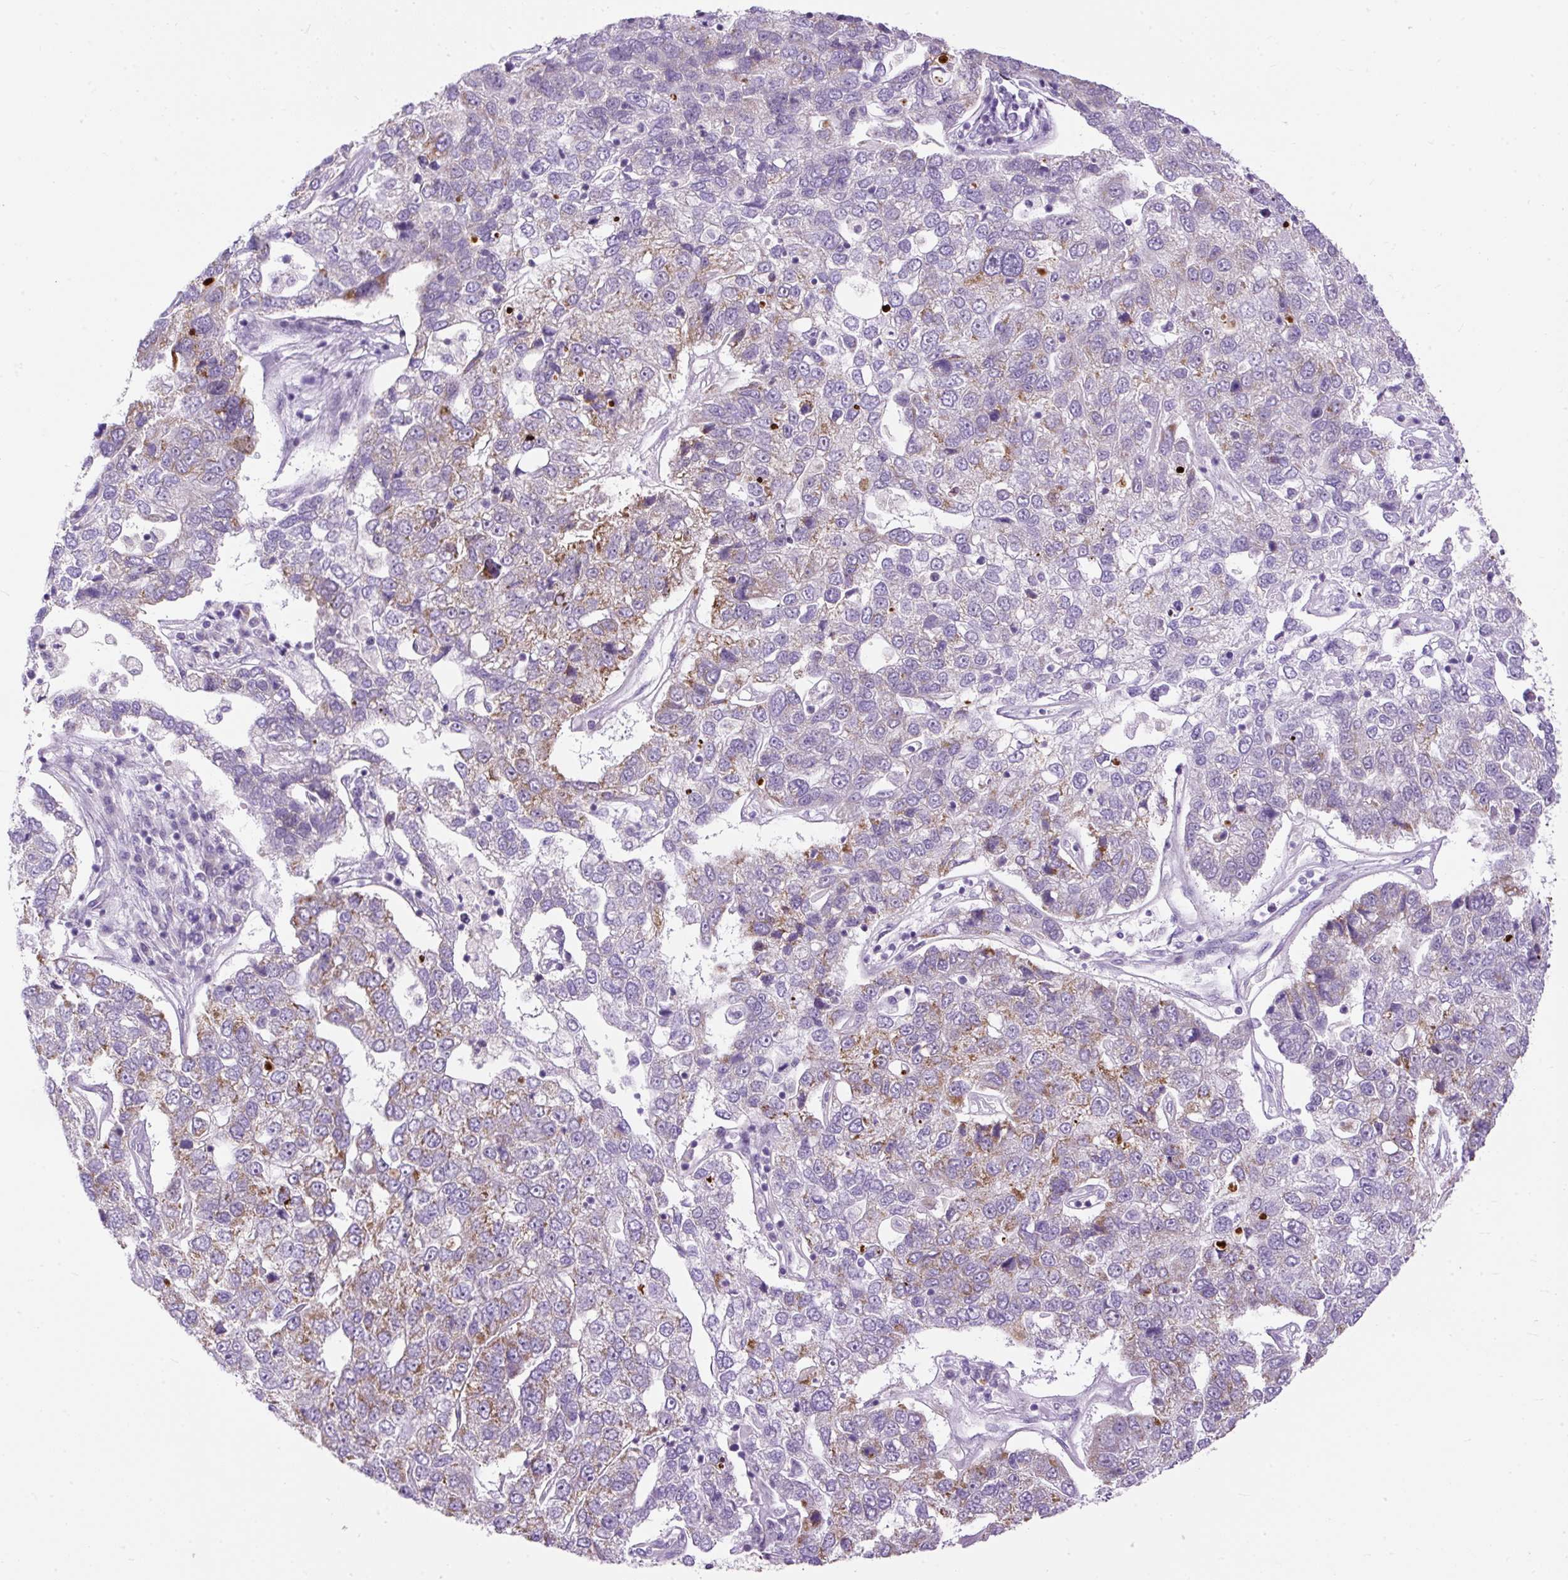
{"staining": {"intensity": "moderate", "quantity": "<25%", "location": "cytoplasmic/membranous"}, "tissue": "pancreatic cancer", "cell_type": "Tumor cells", "image_type": "cancer", "snomed": [{"axis": "morphology", "description": "Adenocarcinoma, NOS"}, {"axis": "topography", "description": "Pancreas"}], "caption": "Protein staining displays moderate cytoplasmic/membranous staining in approximately <25% of tumor cells in pancreatic cancer.", "gene": "FMC1", "patient": {"sex": "female", "age": 61}}